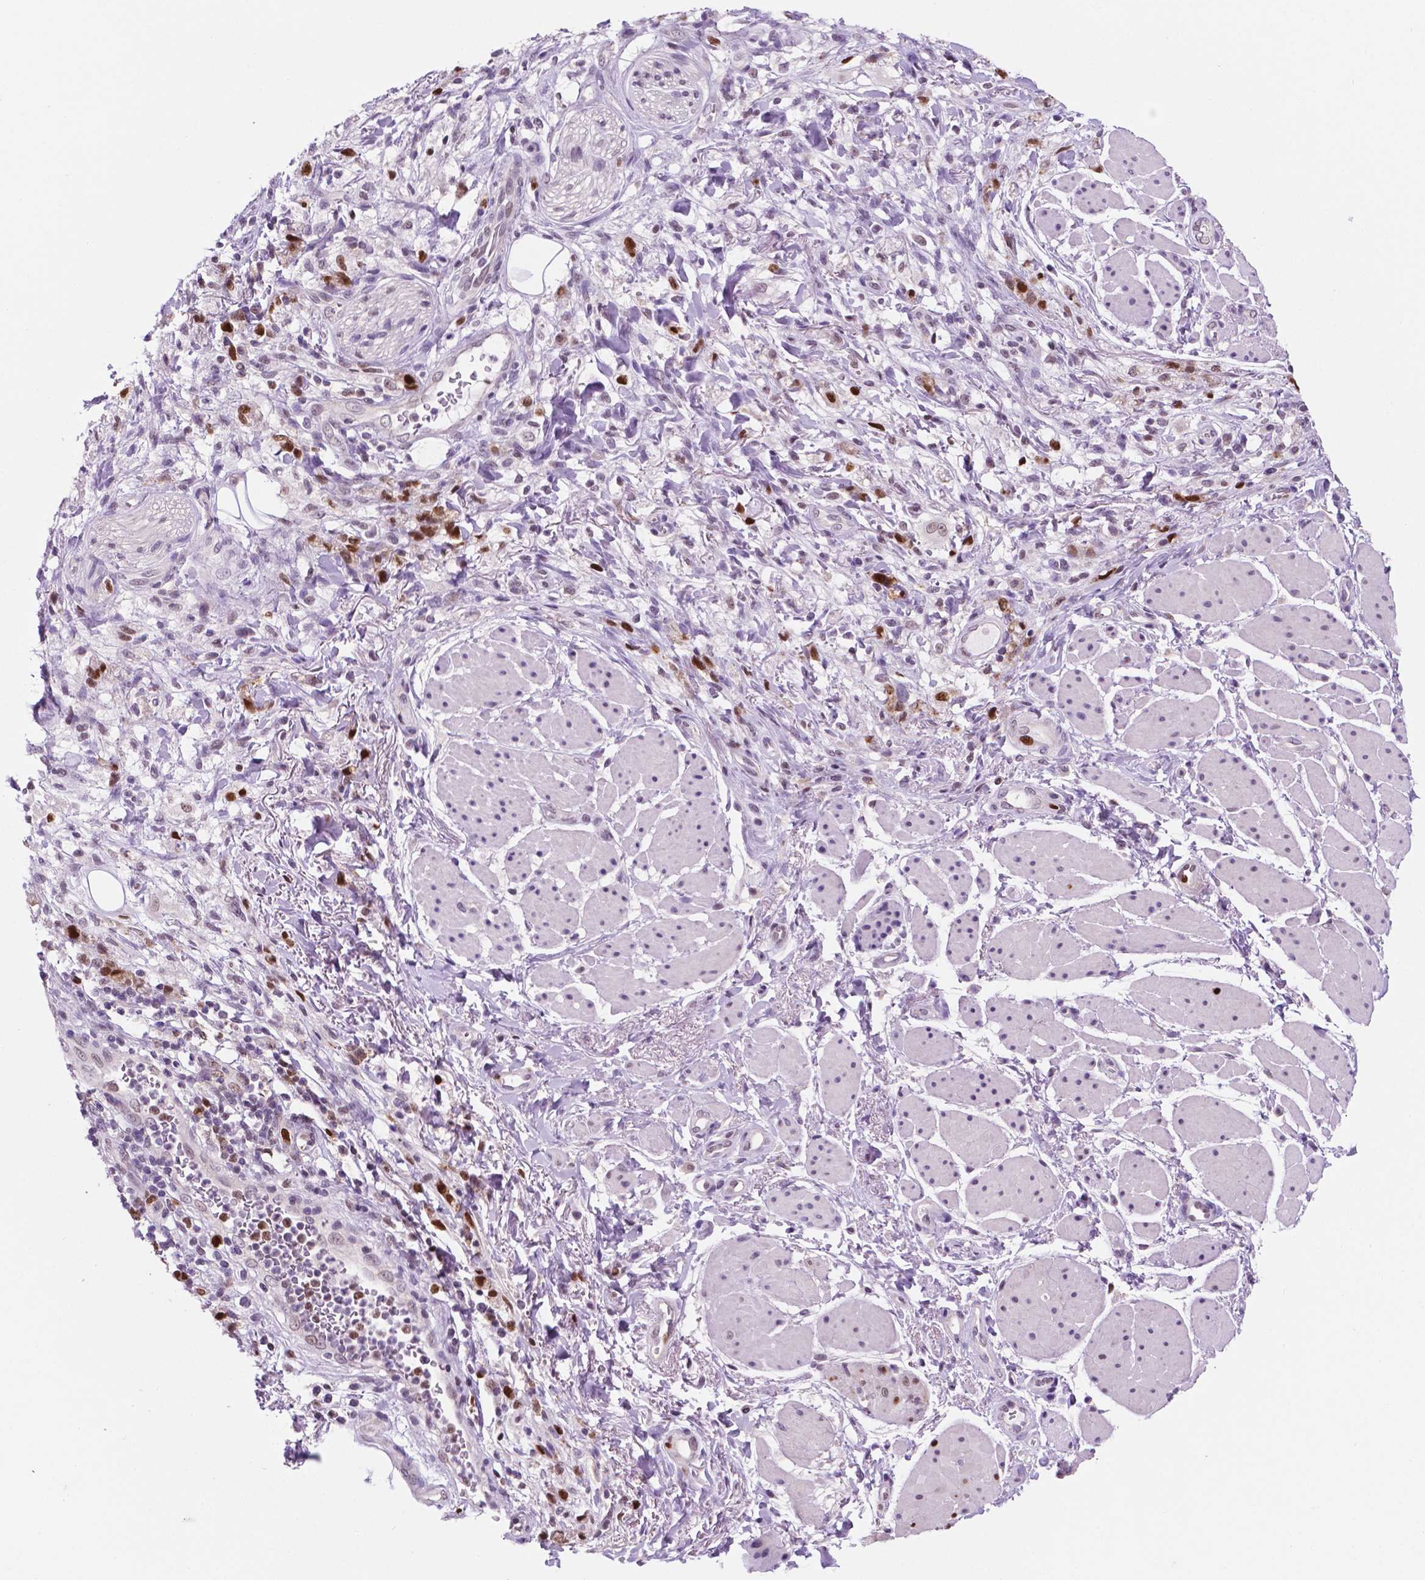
{"staining": {"intensity": "strong", "quantity": ">75%", "location": "nuclear"}, "tissue": "stomach cancer", "cell_type": "Tumor cells", "image_type": "cancer", "snomed": [{"axis": "morphology", "description": "Adenocarcinoma, NOS"}, {"axis": "topography", "description": "Stomach"}], "caption": "DAB immunohistochemical staining of stomach cancer (adenocarcinoma) shows strong nuclear protein positivity in approximately >75% of tumor cells. The staining was performed using DAB (3,3'-diaminobenzidine), with brown indicating positive protein expression. Nuclei are stained blue with hematoxylin.", "gene": "NCAPH2", "patient": {"sex": "female", "age": 60}}